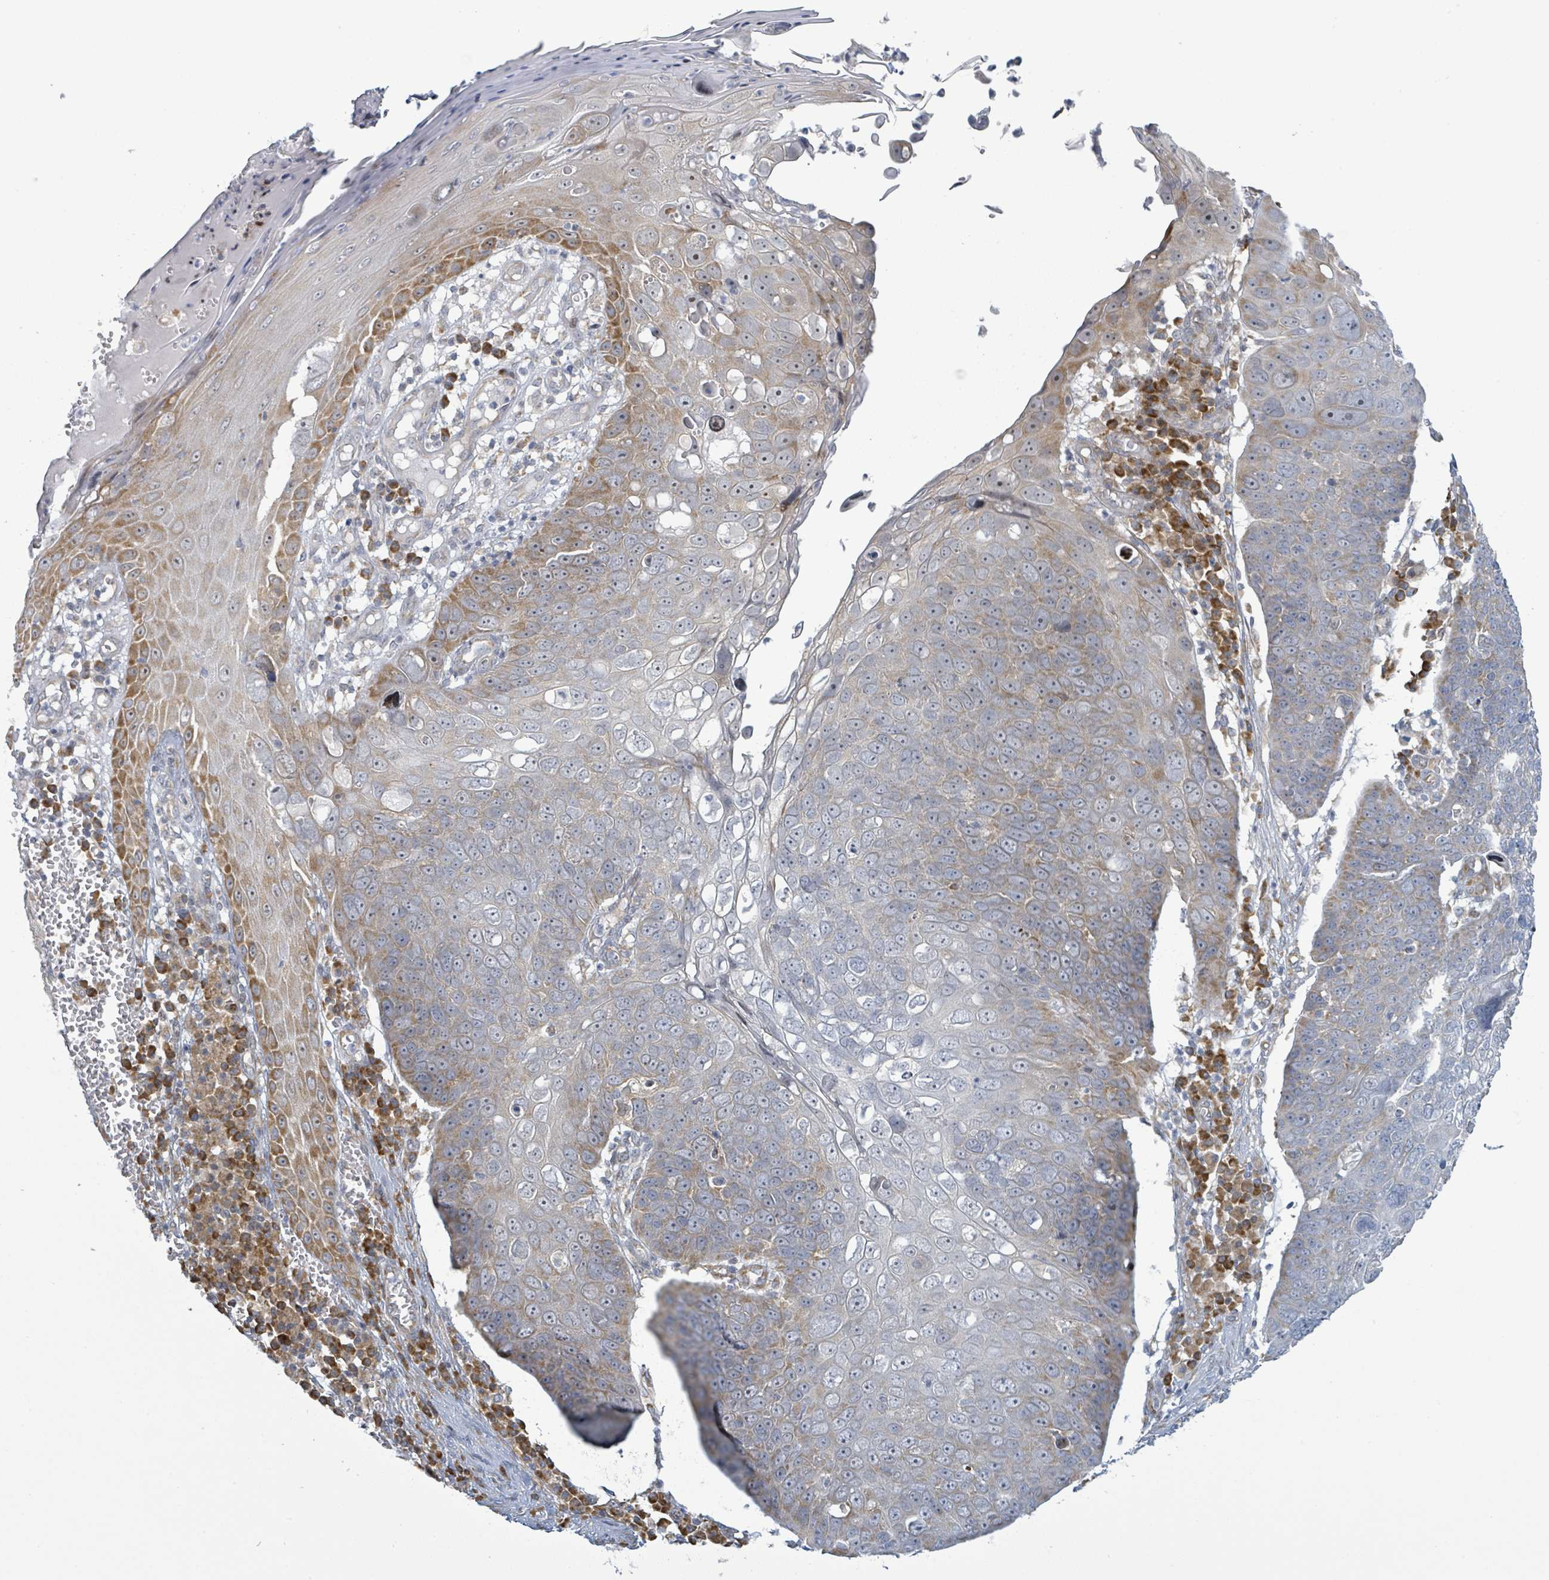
{"staining": {"intensity": "moderate", "quantity": "<25%", "location": "cytoplasmic/membranous"}, "tissue": "skin cancer", "cell_type": "Tumor cells", "image_type": "cancer", "snomed": [{"axis": "morphology", "description": "Squamous cell carcinoma, NOS"}, {"axis": "topography", "description": "Skin"}], "caption": "Skin cancer tissue reveals moderate cytoplasmic/membranous expression in approximately <25% of tumor cells, visualized by immunohistochemistry.", "gene": "RPL32", "patient": {"sex": "male", "age": 71}}